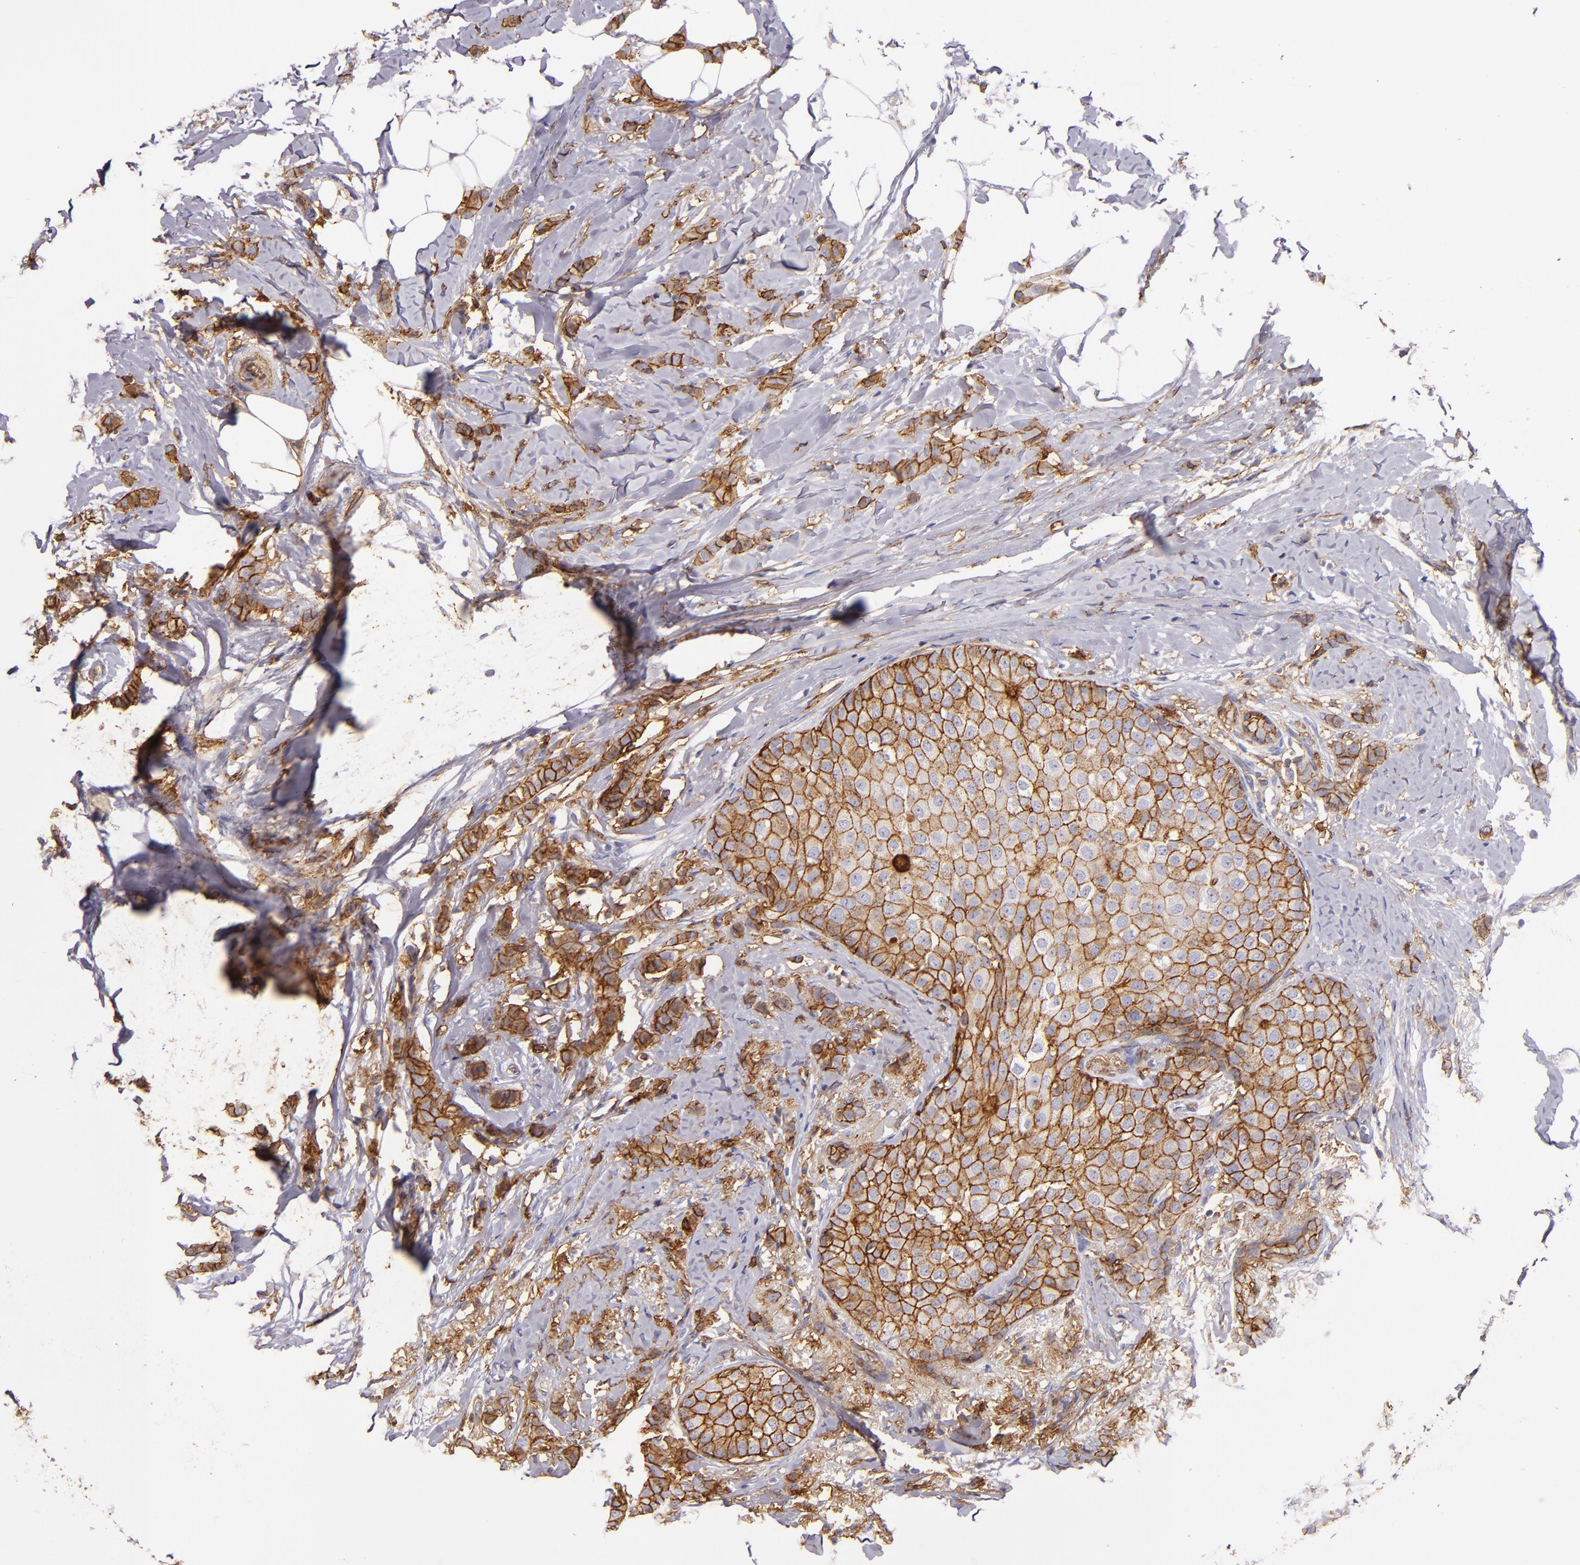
{"staining": {"intensity": "strong", "quantity": ">75%", "location": "cytoplasmic/membranous"}, "tissue": "breast cancer", "cell_type": "Tumor cells", "image_type": "cancer", "snomed": [{"axis": "morphology", "description": "Lobular carcinoma"}, {"axis": "topography", "description": "Breast"}], "caption": "Breast cancer stained for a protein (brown) displays strong cytoplasmic/membranous positive staining in approximately >75% of tumor cells.", "gene": "CD9", "patient": {"sex": "female", "age": 55}}